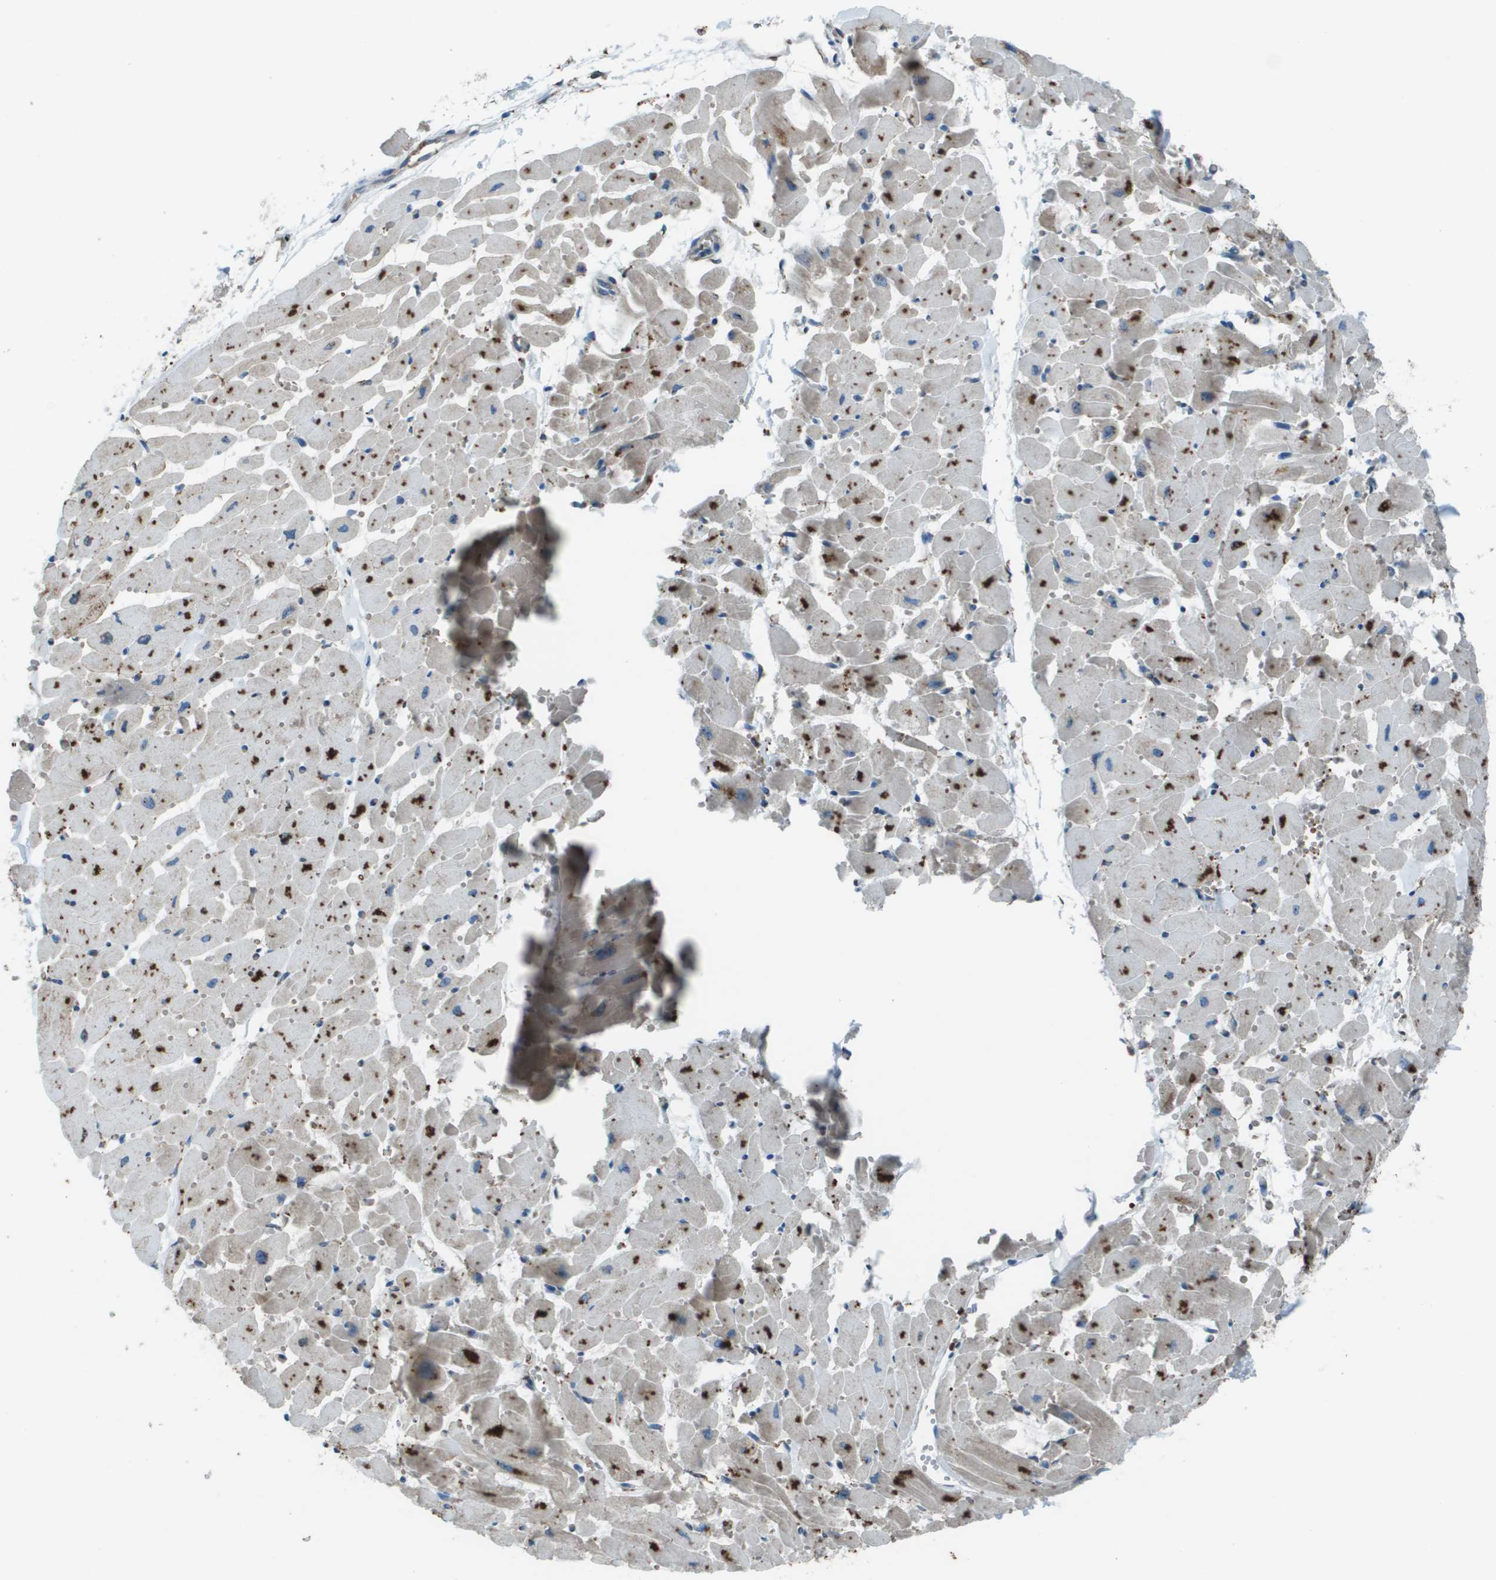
{"staining": {"intensity": "moderate", "quantity": "25%-75%", "location": "cytoplasmic/membranous"}, "tissue": "heart muscle", "cell_type": "Cardiomyocytes", "image_type": "normal", "snomed": [{"axis": "morphology", "description": "Normal tissue, NOS"}, {"axis": "topography", "description": "Heart"}], "caption": "Immunohistochemical staining of normal heart muscle displays medium levels of moderate cytoplasmic/membranous positivity in approximately 25%-75% of cardiomyocytes.", "gene": "UTS2", "patient": {"sex": "female", "age": 19}}